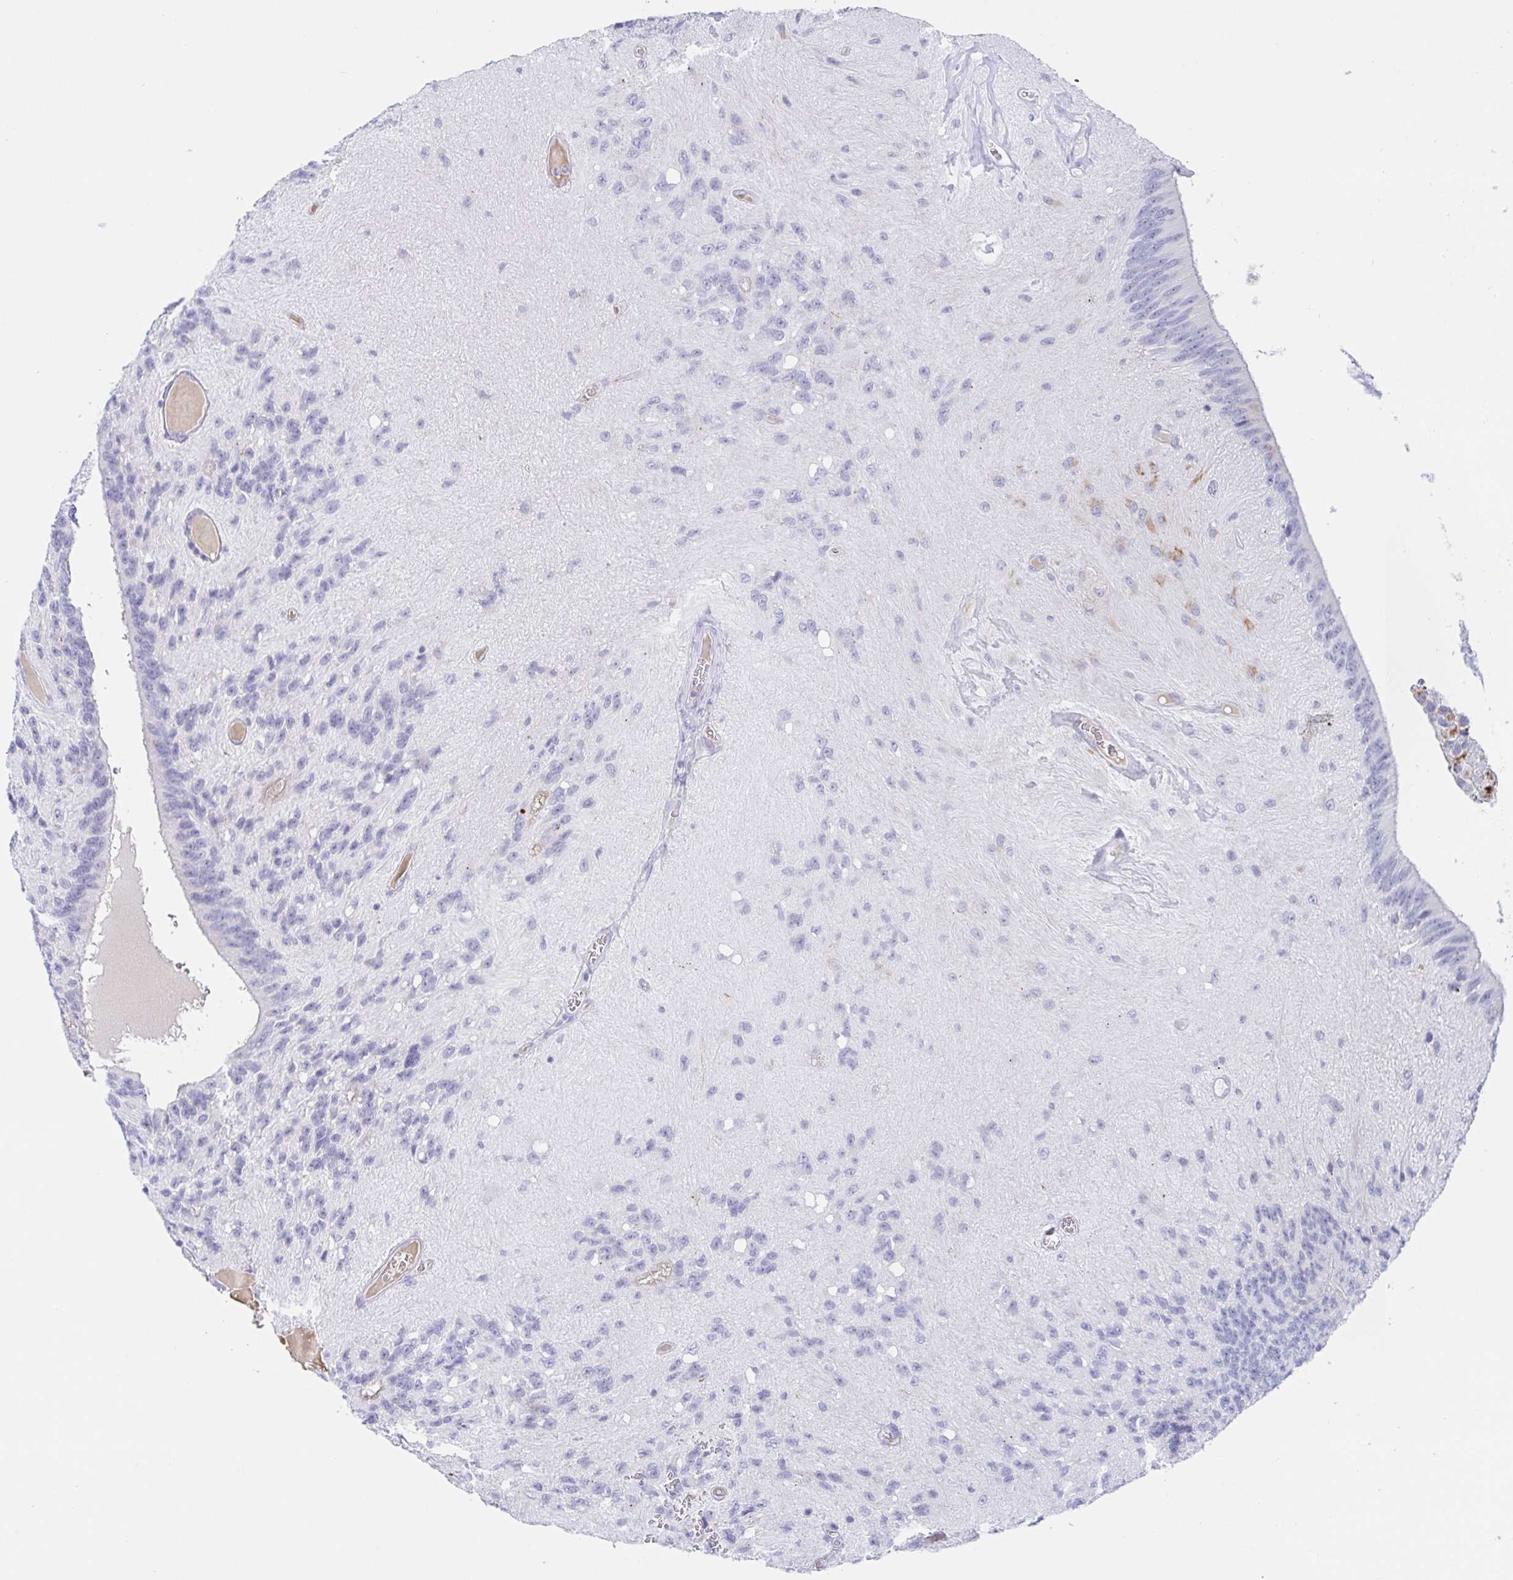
{"staining": {"intensity": "negative", "quantity": "none", "location": "none"}, "tissue": "glioma", "cell_type": "Tumor cells", "image_type": "cancer", "snomed": [{"axis": "morphology", "description": "Glioma, malignant, Low grade"}, {"axis": "topography", "description": "Brain"}], "caption": "The immunohistochemistry photomicrograph has no significant expression in tumor cells of malignant glioma (low-grade) tissue.", "gene": "SIAH3", "patient": {"sex": "male", "age": 31}}